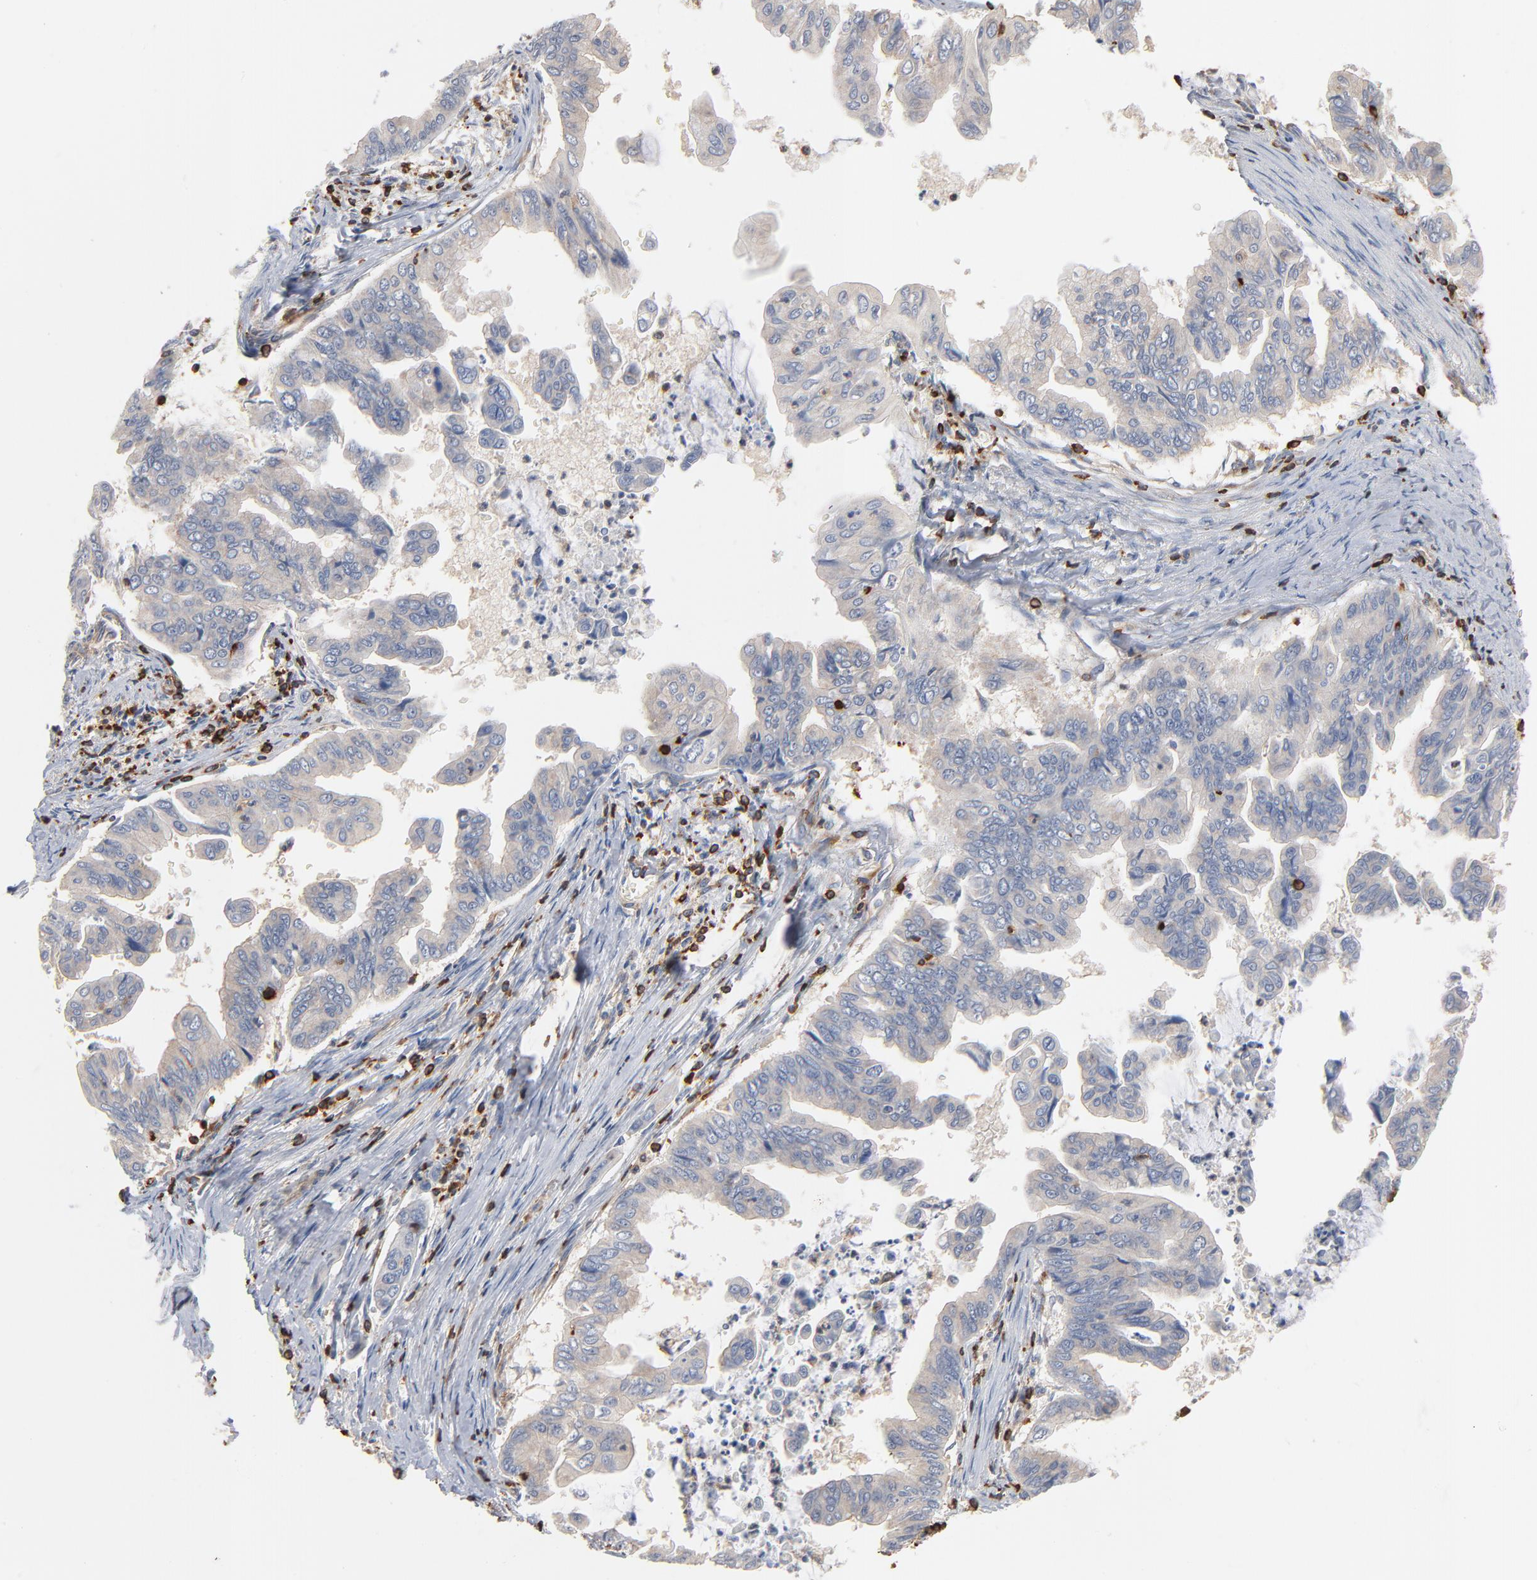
{"staining": {"intensity": "weak", "quantity": ">75%", "location": "cytoplasmic/membranous"}, "tissue": "stomach cancer", "cell_type": "Tumor cells", "image_type": "cancer", "snomed": [{"axis": "morphology", "description": "Adenocarcinoma, NOS"}, {"axis": "topography", "description": "Stomach, upper"}], "caption": "Stomach cancer was stained to show a protein in brown. There is low levels of weak cytoplasmic/membranous positivity in approximately >75% of tumor cells. (brown staining indicates protein expression, while blue staining denotes nuclei).", "gene": "SH3KBP1", "patient": {"sex": "male", "age": 80}}